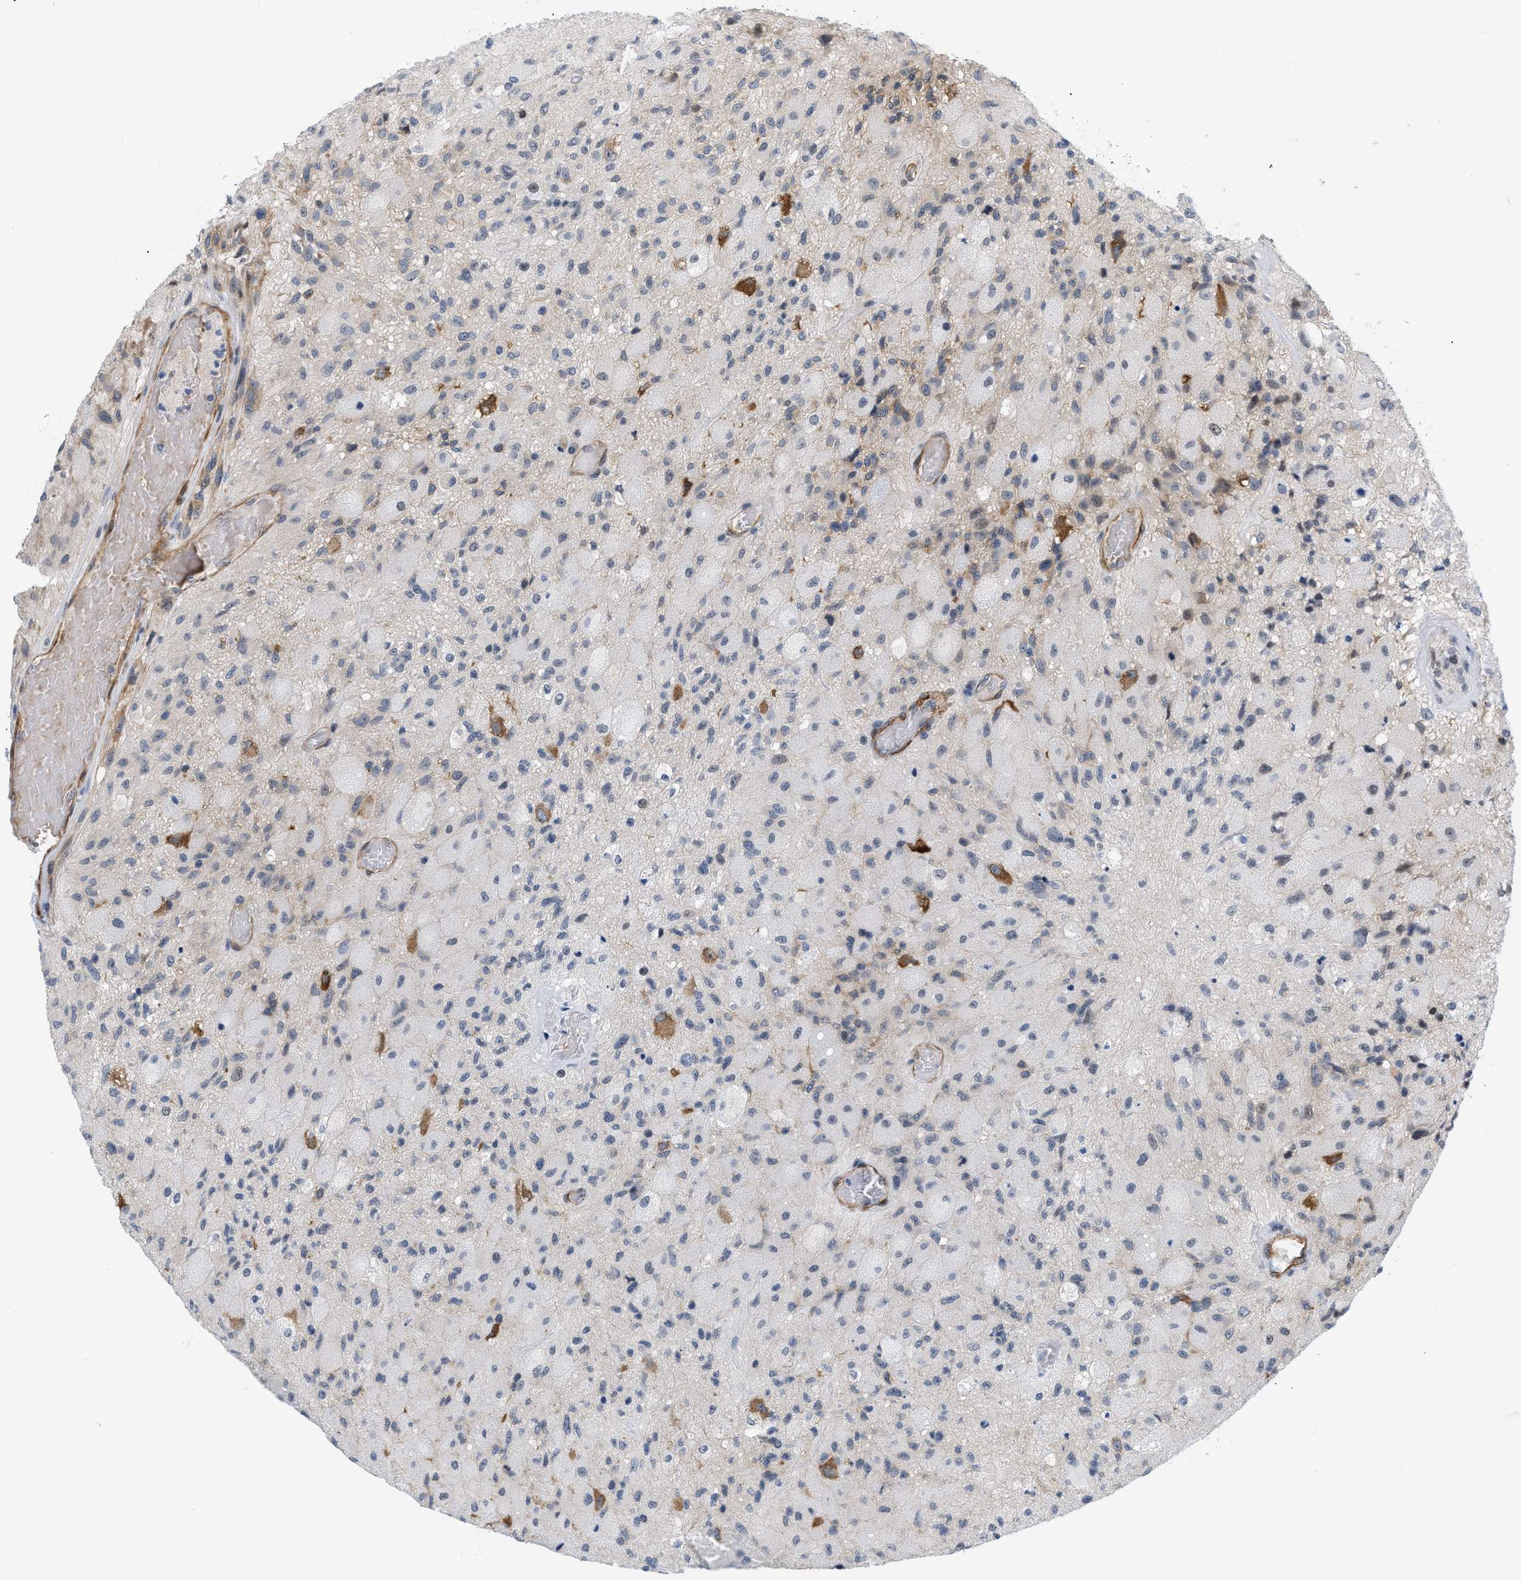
{"staining": {"intensity": "negative", "quantity": "none", "location": "none"}, "tissue": "glioma", "cell_type": "Tumor cells", "image_type": "cancer", "snomed": [{"axis": "morphology", "description": "Normal tissue, NOS"}, {"axis": "morphology", "description": "Glioma, malignant, High grade"}, {"axis": "topography", "description": "Cerebral cortex"}], "caption": "Tumor cells are negative for protein expression in human glioma.", "gene": "GPRASP2", "patient": {"sex": "male", "age": 77}}